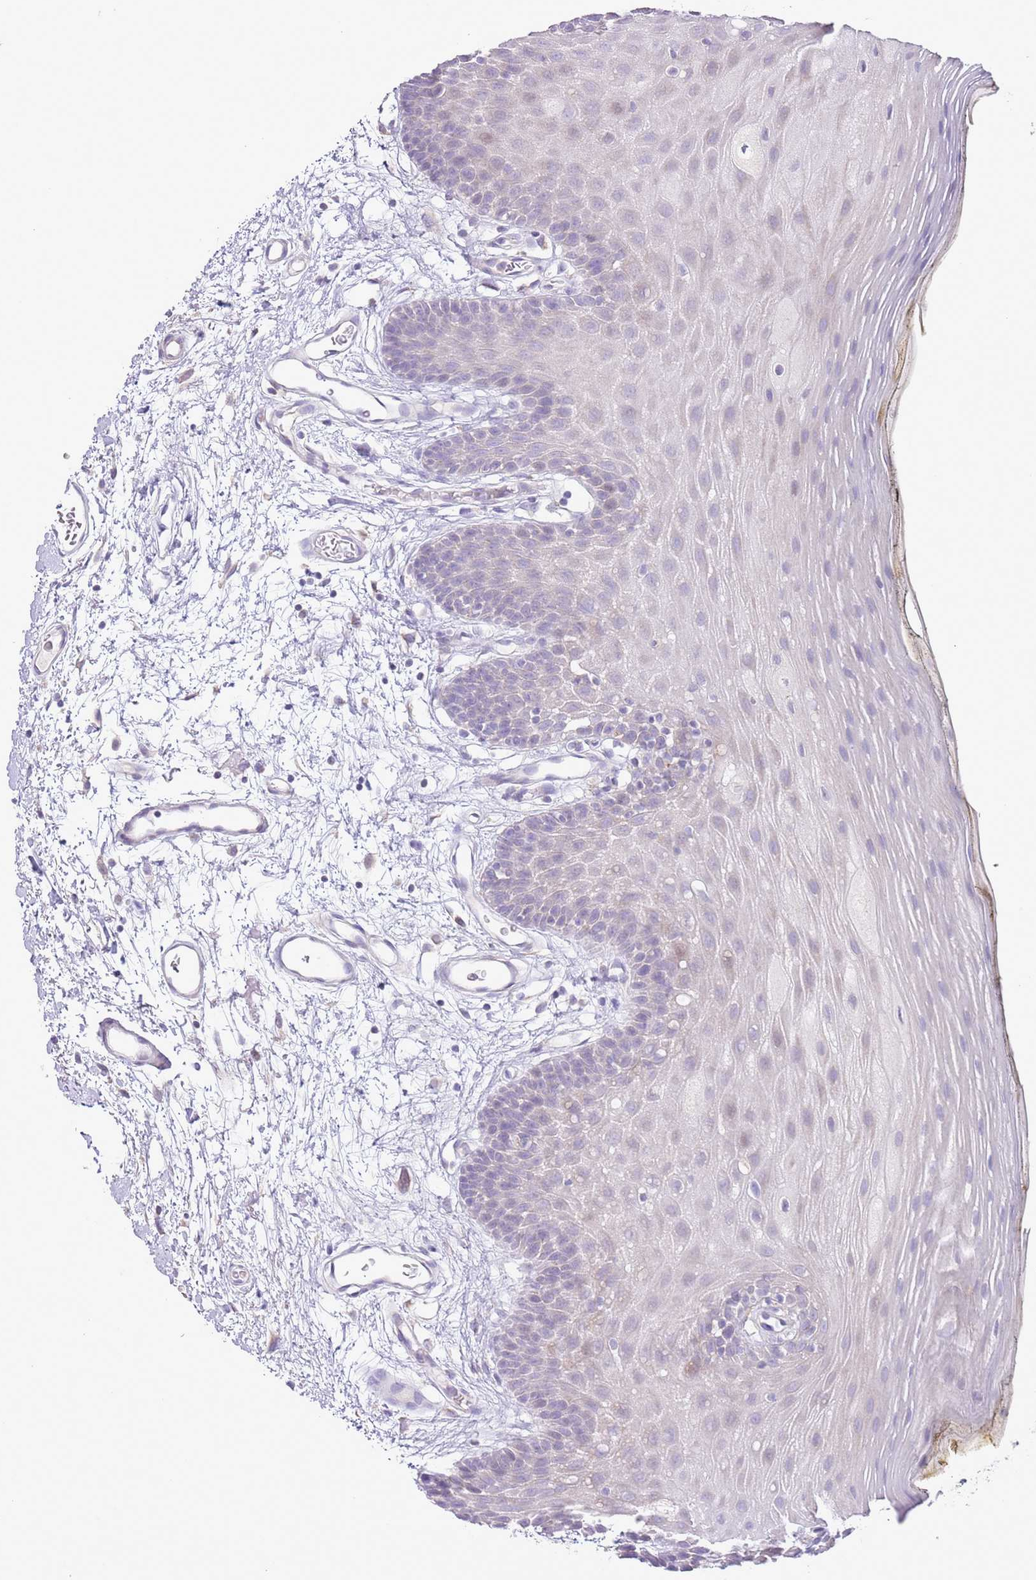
{"staining": {"intensity": "negative", "quantity": "none", "location": "none"}, "tissue": "oral mucosa", "cell_type": "Squamous epithelial cells", "image_type": "normal", "snomed": [{"axis": "morphology", "description": "Normal tissue, NOS"}, {"axis": "topography", "description": "Oral tissue"}, {"axis": "topography", "description": "Tounge, NOS"}], "caption": "A high-resolution micrograph shows immunohistochemistry (IHC) staining of normal oral mucosa, which displays no significant staining in squamous epithelial cells.", "gene": "ZNF697", "patient": {"sex": "female", "age": 81}}